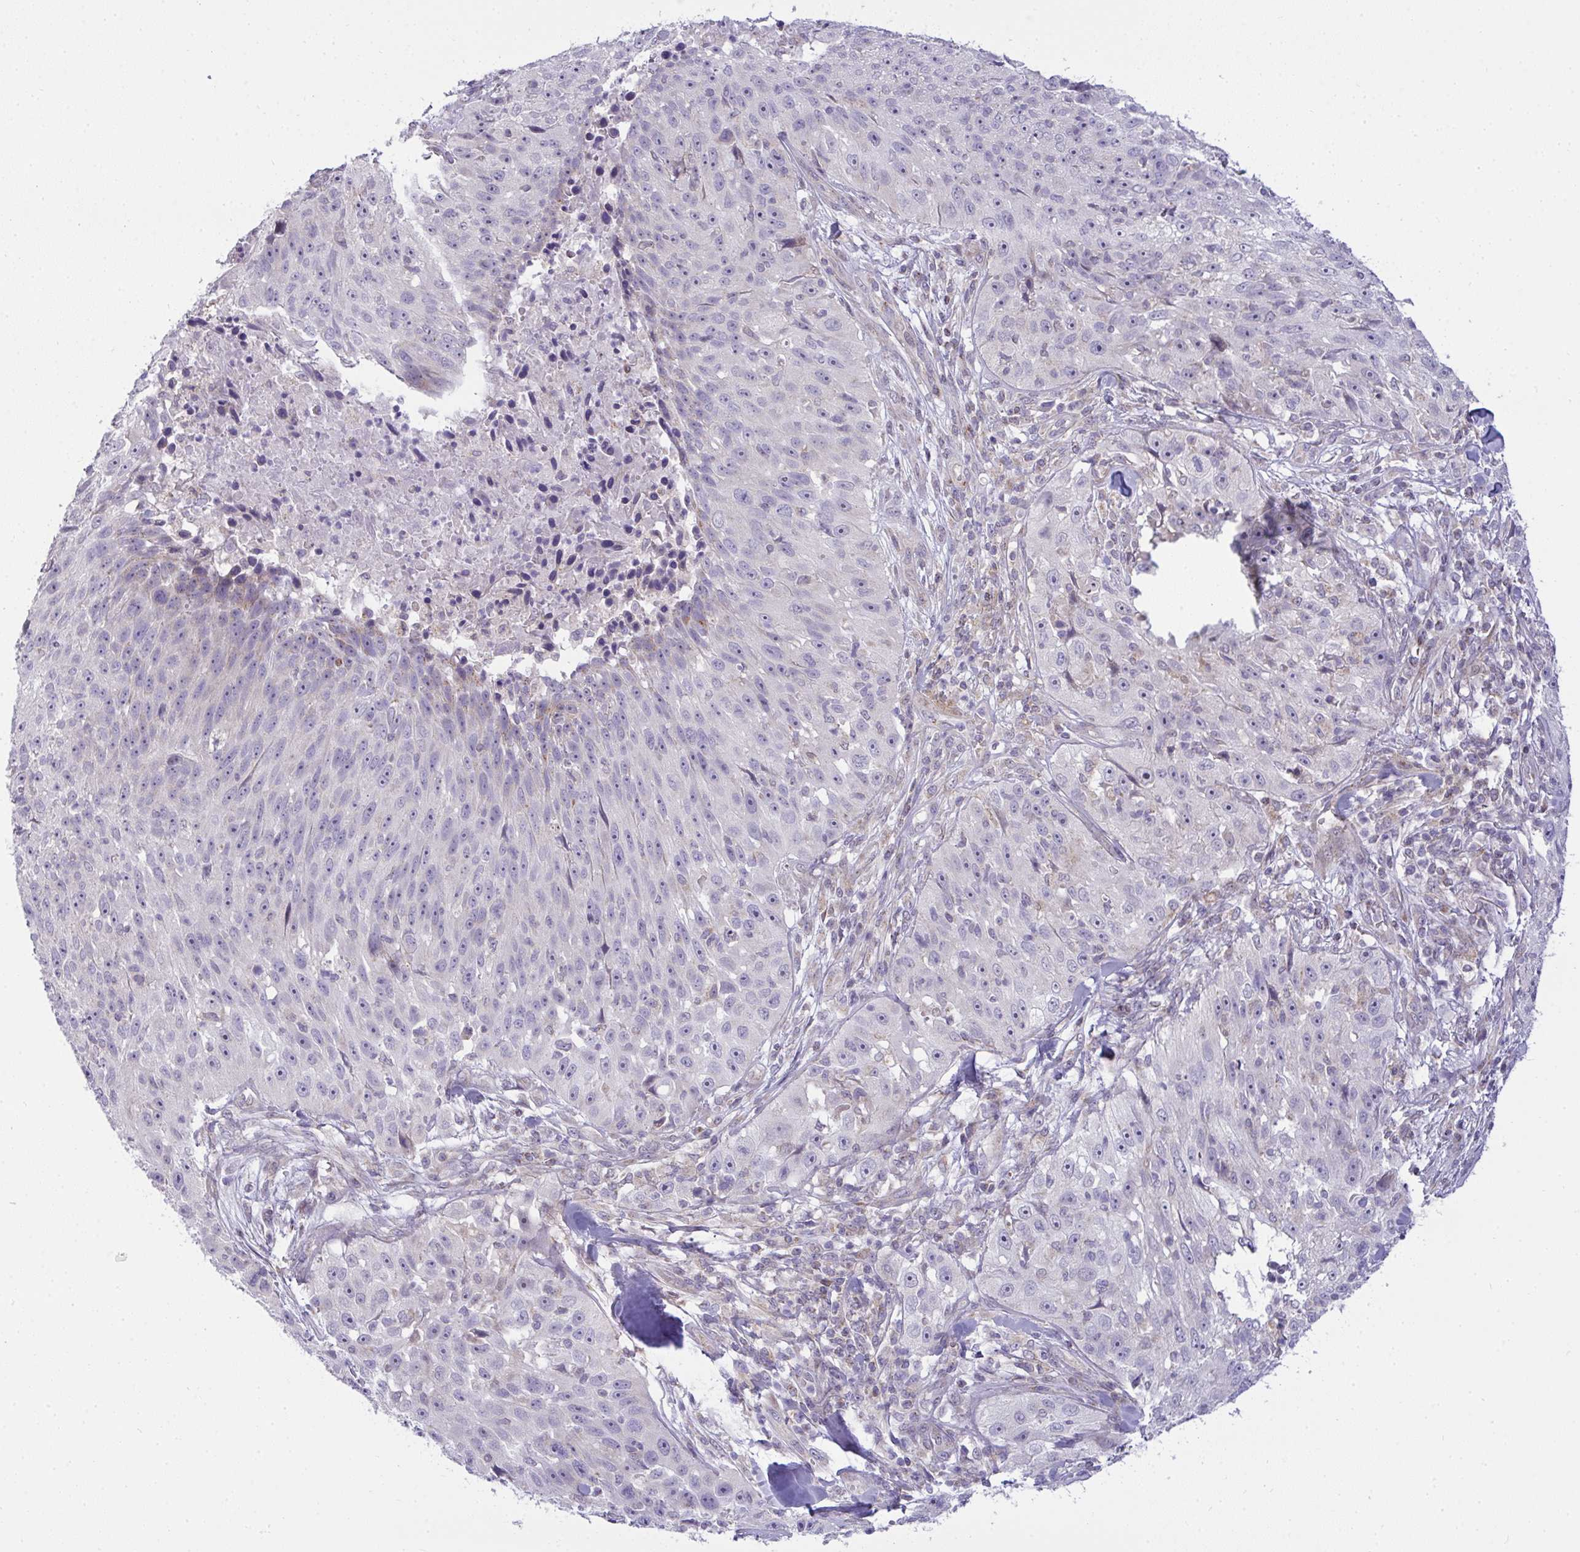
{"staining": {"intensity": "weak", "quantity": "<25%", "location": "cytoplasmic/membranous,nuclear"}, "tissue": "skin cancer", "cell_type": "Tumor cells", "image_type": "cancer", "snomed": [{"axis": "morphology", "description": "Squamous cell carcinoma, NOS"}, {"axis": "topography", "description": "Skin"}], "caption": "A histopathology image of skin cancer stained for a protein demonstrates no brown staining in tumor cells.", "gene": "SRRM4", "patient": {"sex": "female", "age": 87}}